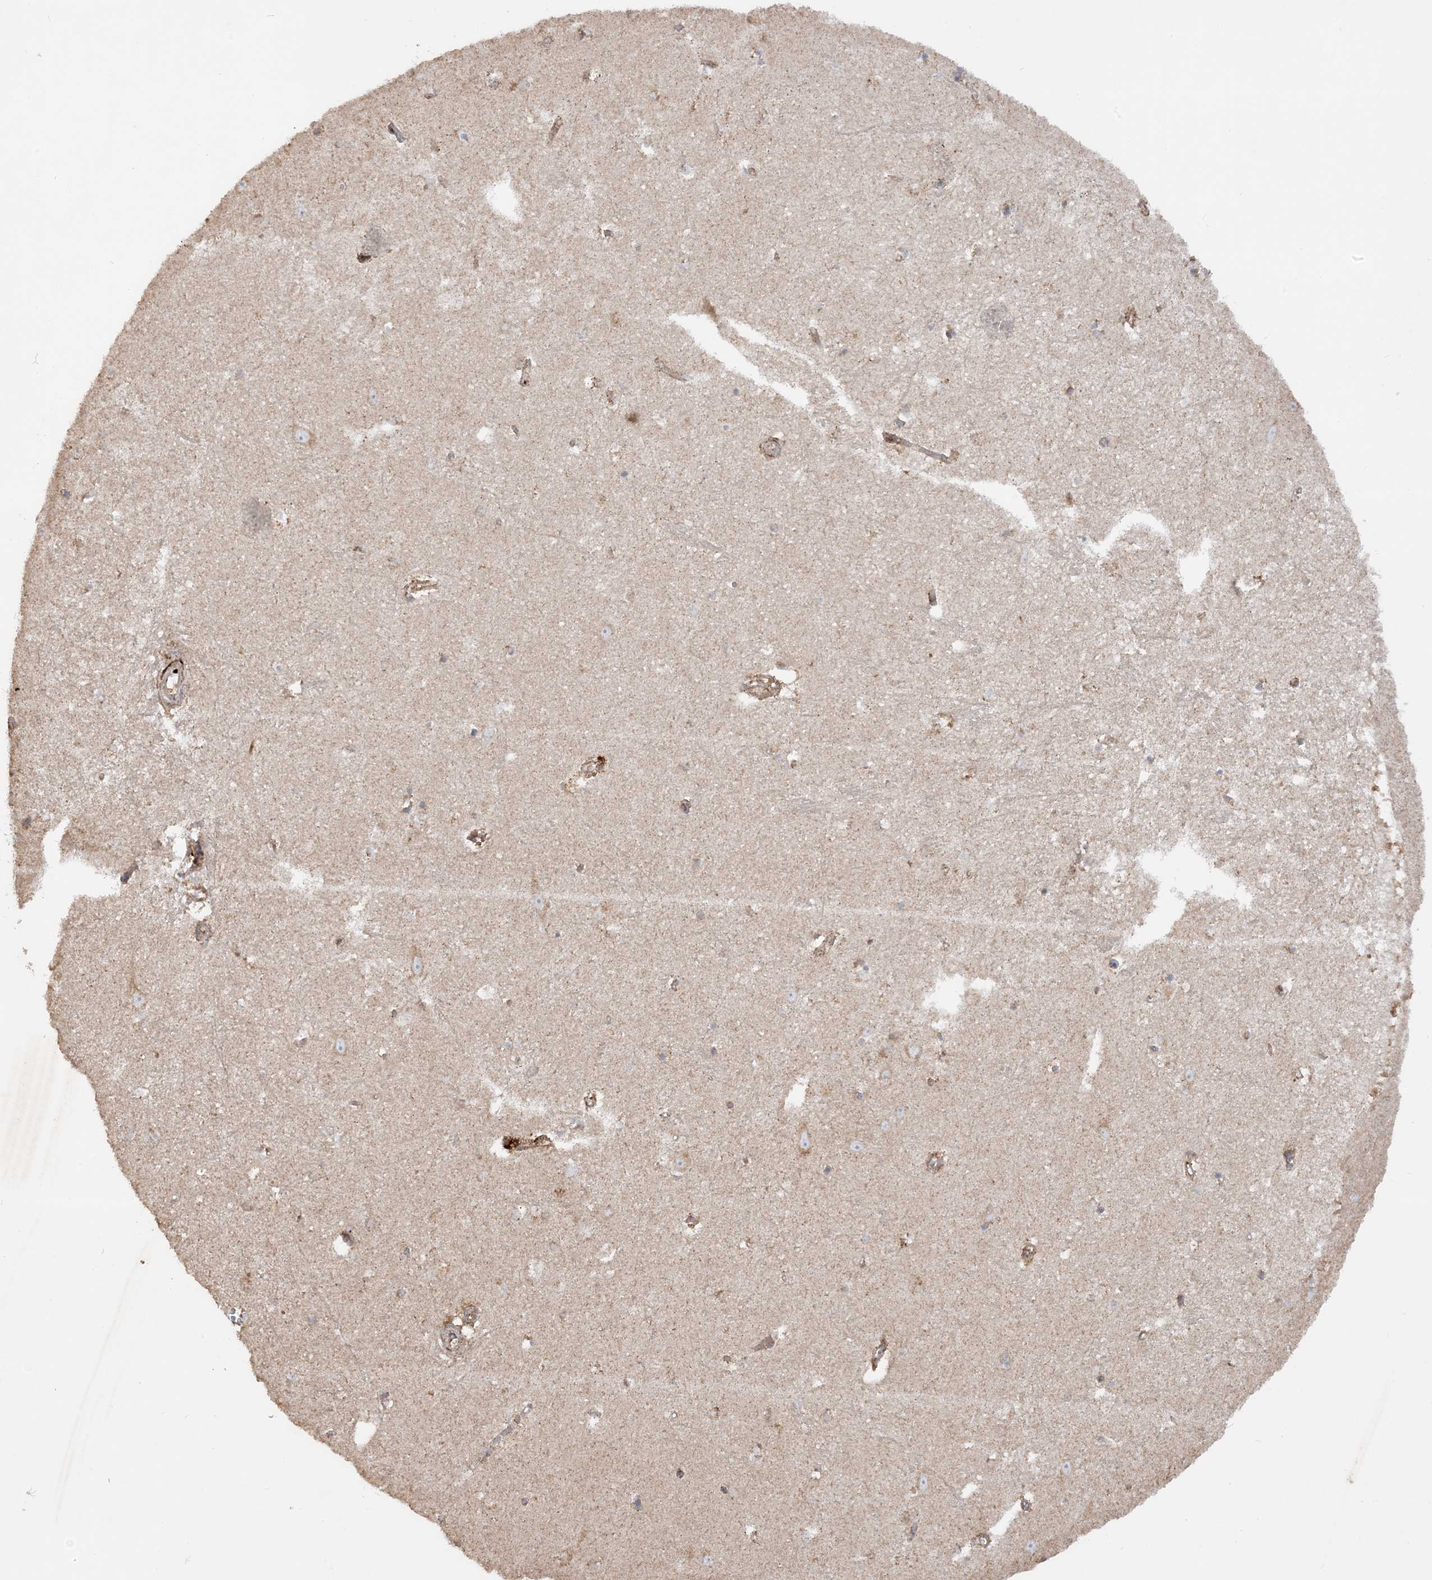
{"staining": {"intensity": "moderate", "quantity": "<25%", "location": "cytoplasmic/membranous"}, "tissue": "hippocampus", "cell_type": "Glial cells", "image_type": "normal", "snomed": [{"axis": "morphology", "description": "Normal tissue, NOS"}, {"axis": "topography", "description": "Hippocampus"}], "caption": "Immunohistochemistry (IHC) image of normal human hippocampus stained for a protein (brown), which demonstrates low levels of moderate cytoplasmic/membranous positivity in about <25% of glial cells.", "gene": "NDUFAF3", "patient": {"sex": "female", "age": 64}}